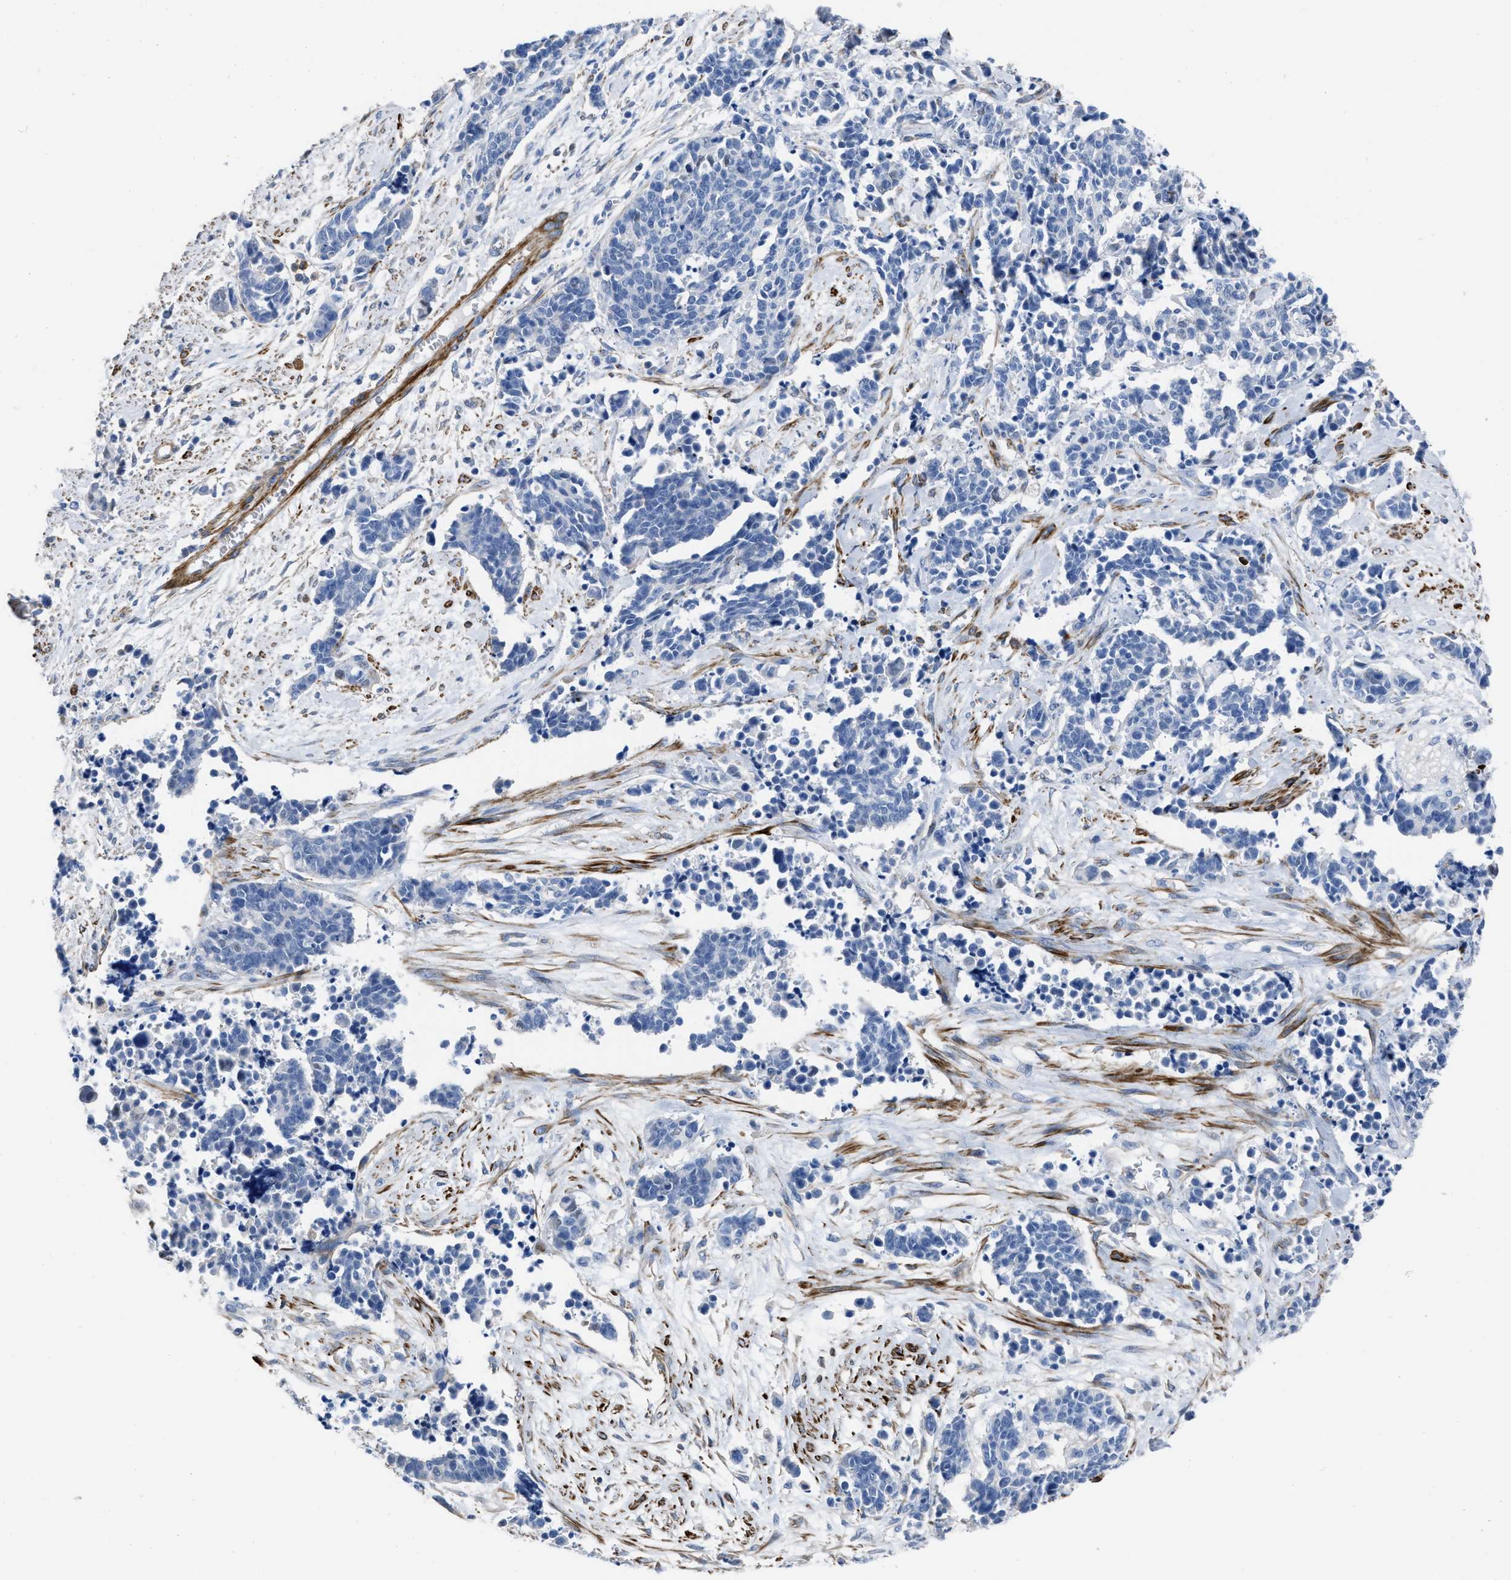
{"staining": {"intensity": "negative", "quantity": "none", "location": "none"}, "tissue": "cervical cancer", "cell_type": "Tumor cells", "image_type": "cancer", "snomed": [{"axis": "morphology", "description": "Squamous cell carcinoma, NOS"}, {"axis": "topography", "description": "Cervix"}], "caption": "This is a micrograph of immunohistochemistry staining of squamous cell carcinoma (cervical), which shows no expression in tumor cells.", "gene": "PRMT2", "patient": {"sex": "female", "age": 35}}